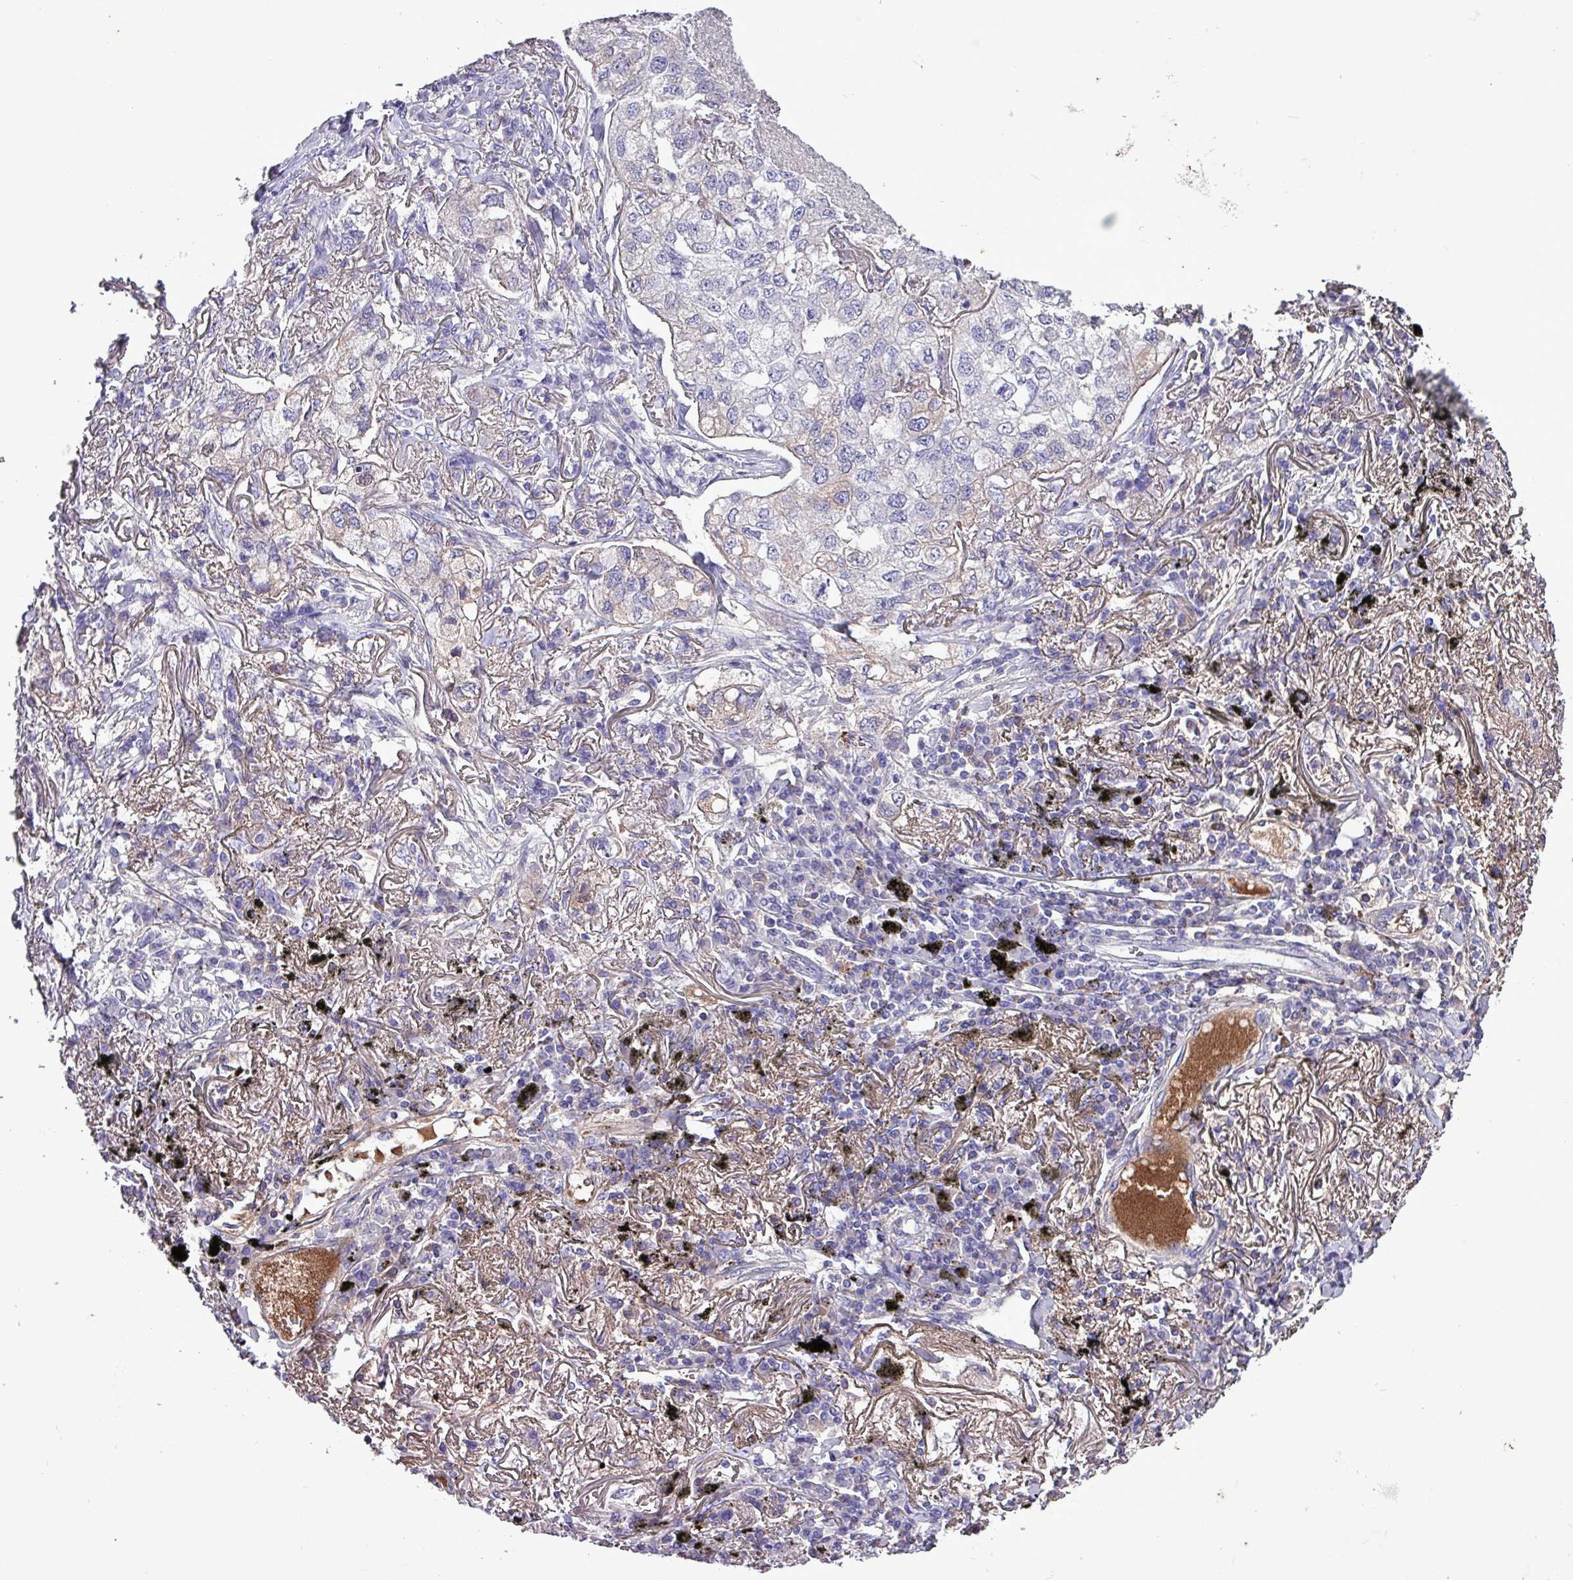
{"staining": {"intensity": "weak", "quantity": "25%-75%", "location": "cytoplasmic/membranous"}, "tissue": "lung cancer", "cell_type": "Tumor cells", "image_type": "cancer", "snomed": [{"axis": "morphology", "description": "Adenocarcinoma, NOS"}, {"axis": "topography", "description": "Lung"}], "caption": "Lung adenocarcinoma stained with DAB (3,3'-diaminobenzidine) immunohistochemistry displays low levels of weak cytoplasmic/membranous positivity in about 25%-75% of tumor cells.", "gene": "HP", "patient": {"sex": "male", "age": 65}}